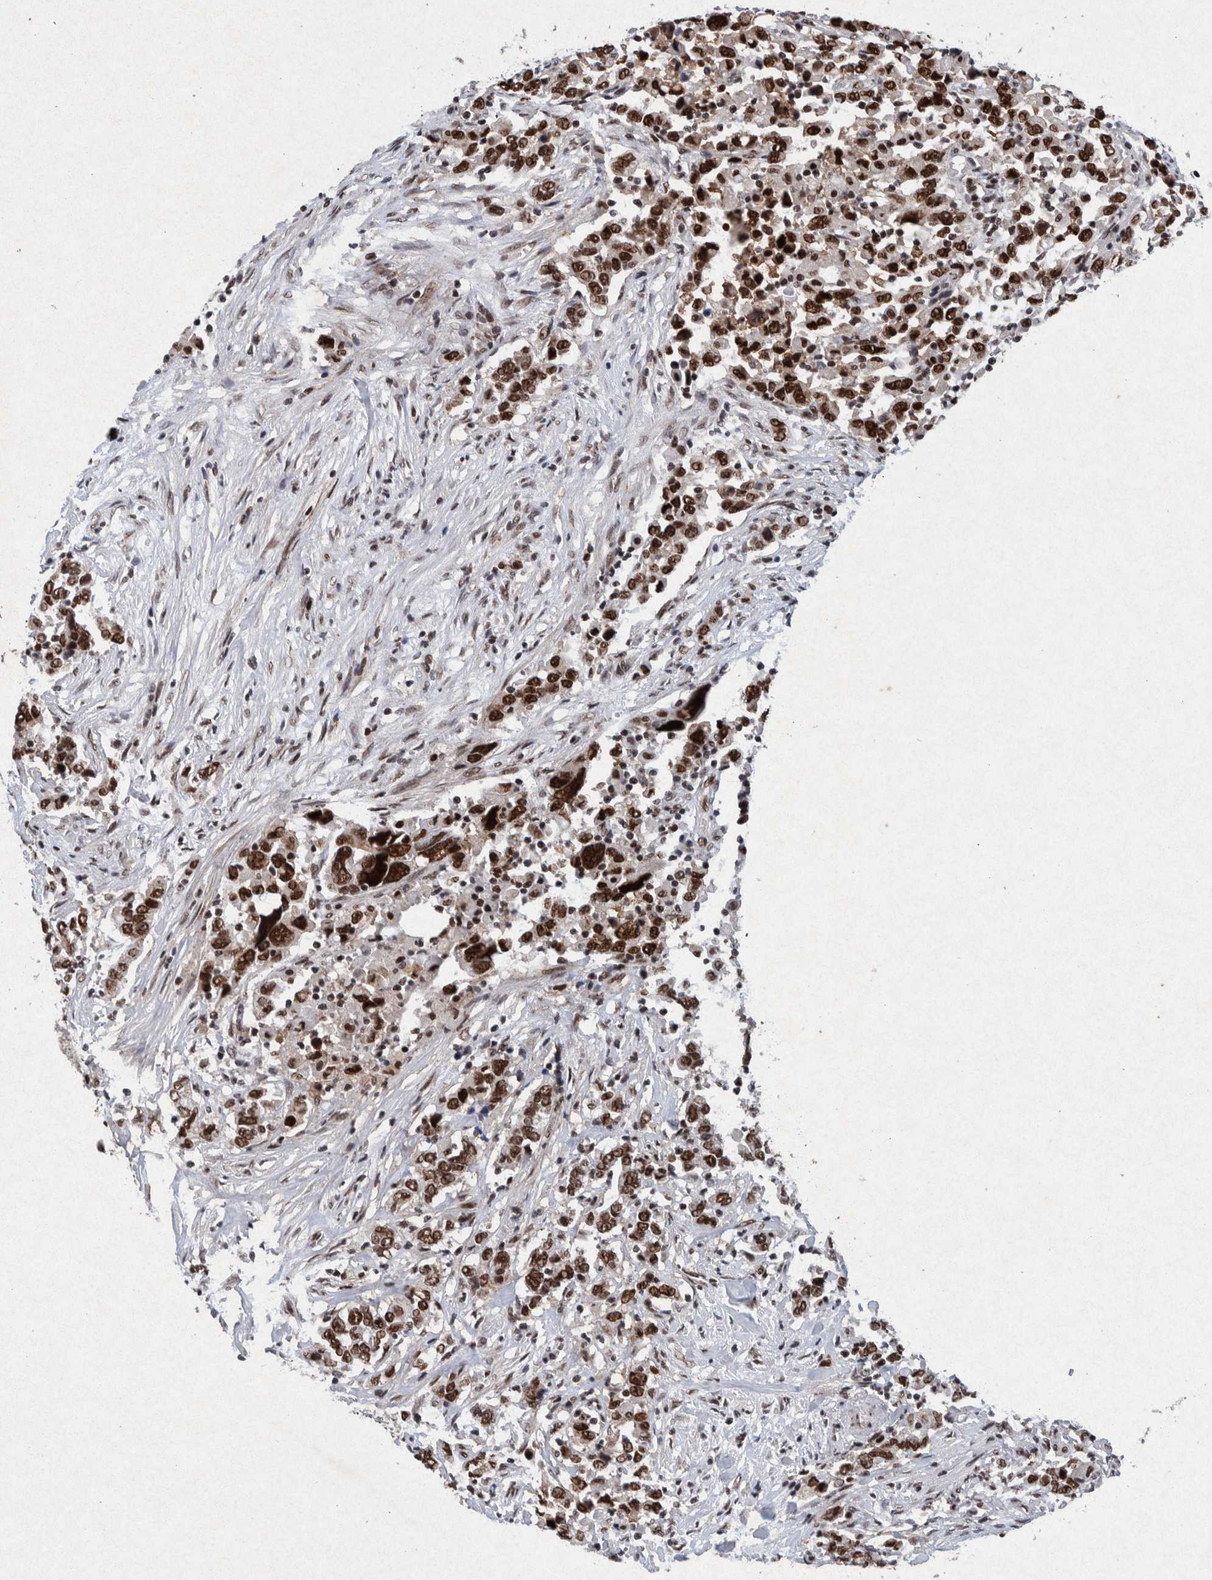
{"staining": {"intensity": "strong", "quantity": ">75%", "location": "nuclear"}, "tissue": "urothelial cancer", "cell_type": "Tumor cells", "image_type": "cancer", "snomed": [{"axis": "morphology", "description": "Urothelial carcinoma, High grade"}, {"axis": "topography", "description": "Urinary bladder"}], "caption": "Brown immunohistochemical staining in high-grade urothelial carcinoma demonstrates strong nuclear staining in approximately >75% of tumor cells.", "gene": "TAF10", "patient": {"sex": "male", "age": 61}}